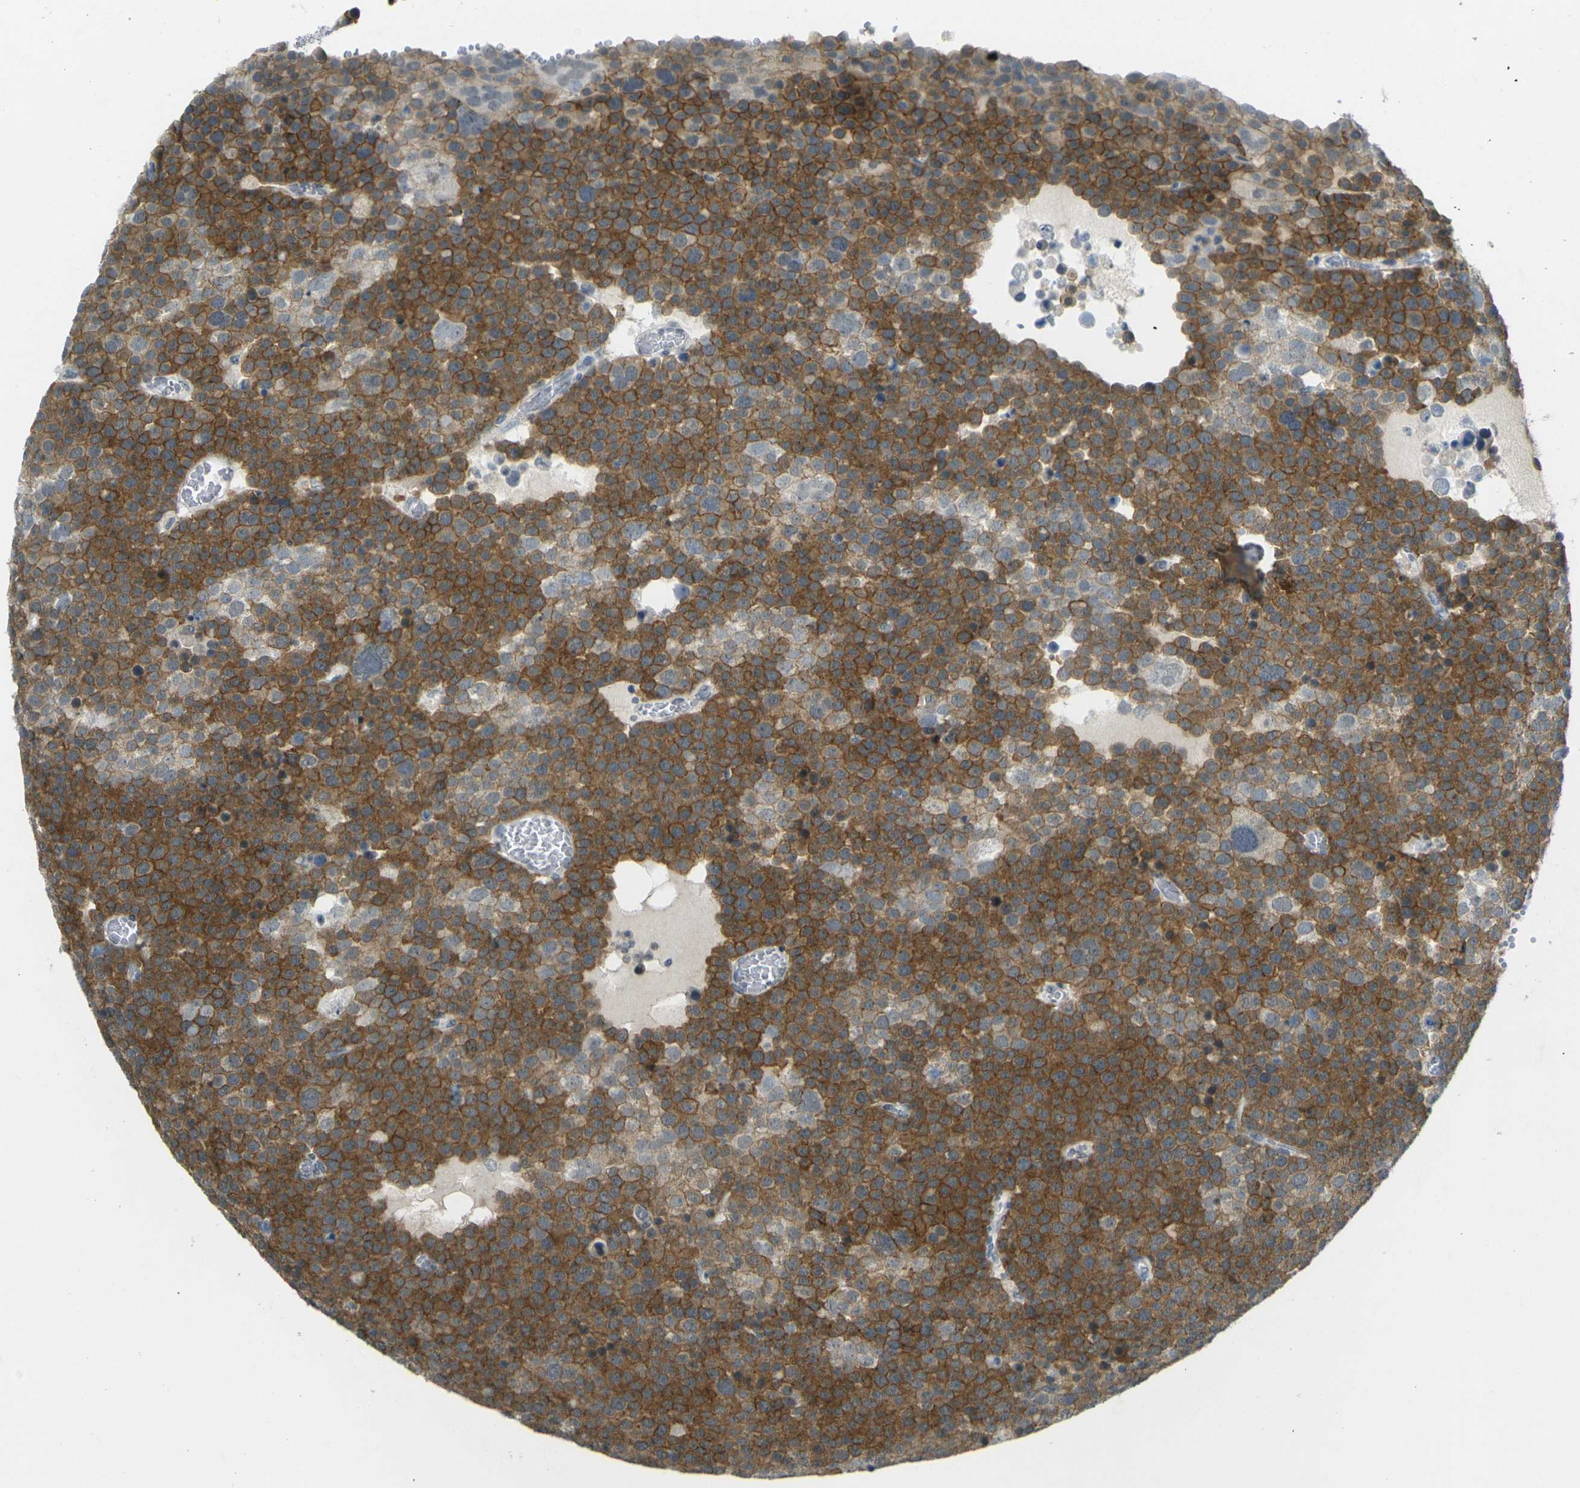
{"staining": {"intensity": "strong", "quantity": ">75%", "location": "cytoplasmic/membranous"}, "tissue": "testis cancer", "cell_type": "Tumor cells", "image_type": "cancer", "snomed": [{"axis": "morphology", "description": "Seminoma, NOS"}, {"axis": "topography", "description": "Testis"}], "caption": "Immunohistochemistry (IHC) micrograph of neoplastic tissue: testis cancer (seminoma) stained using immunohistochemistry exhibits high levels of strong protein expression localized specifically in the cytoplasmic/membranous of tumor cells, appearing as a cytoplasmic/membranous brown color.", "gene": "SPTBN2", "patient": {"sex": "male", "age": 71}}